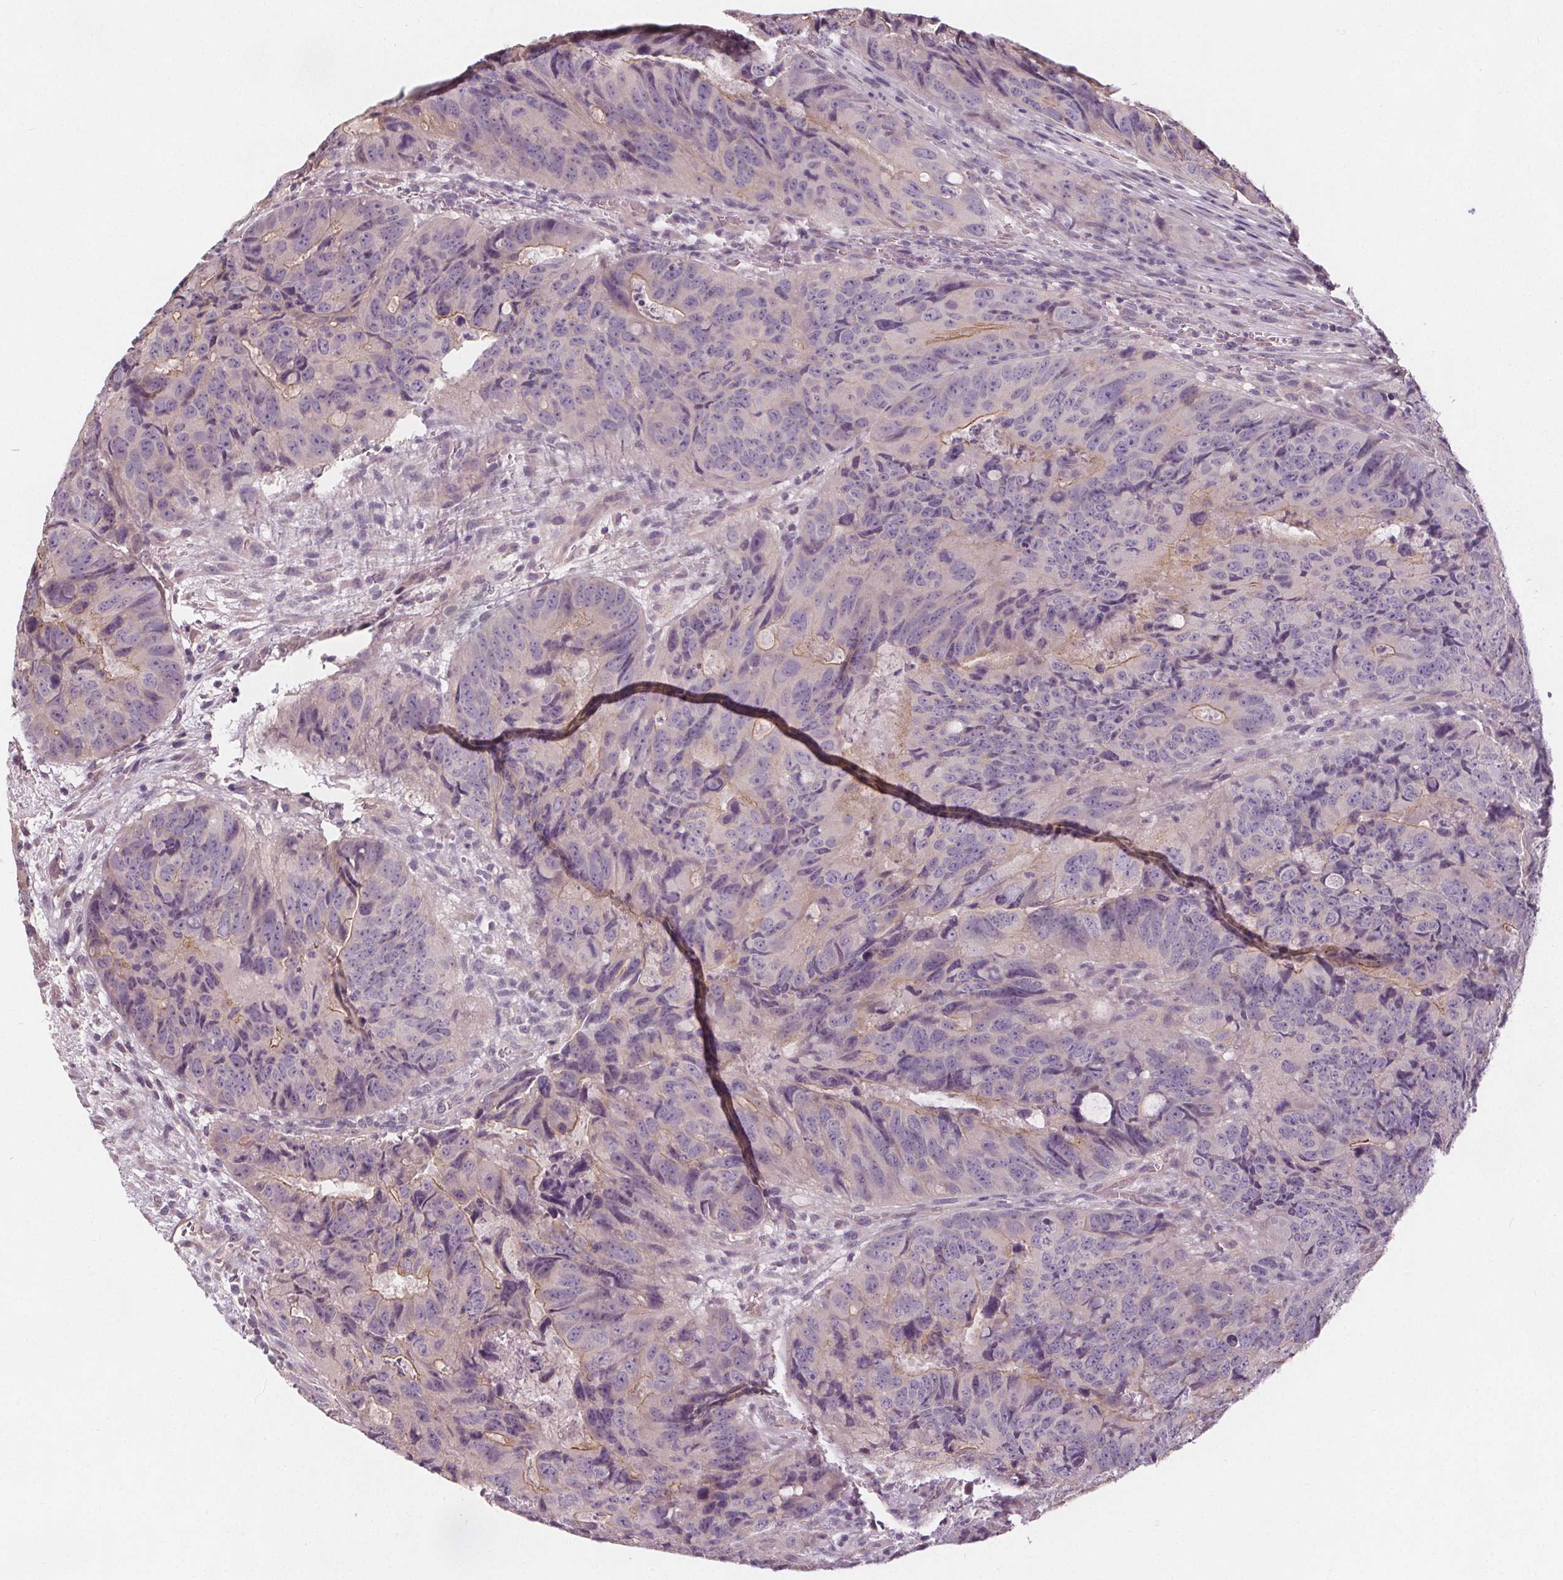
{"staining": {"intensity": "weak", "quantity": "<25%", "location": "cytoplasmic/membranous"}, "tissue": "colorectal cancer", "cell_type": "Tumor cells", "image_type": "cancer", "snomed": [{"axis": "morphology", "description": "Adenocarcinoma, NOS"}, {"axis": "topography", "description": "Colon"}], "caption": "This histopathology image is of adenocarcinoma (colorectal) stained with immunohistochemistry (IHC) to label a protein in brown with the nuclei are counter-stained blue. There is no expression in tumor cells. Nuclei are stained in blue.", "gene": "VNN1", "patient": {"sex": "male", "age": 79}}